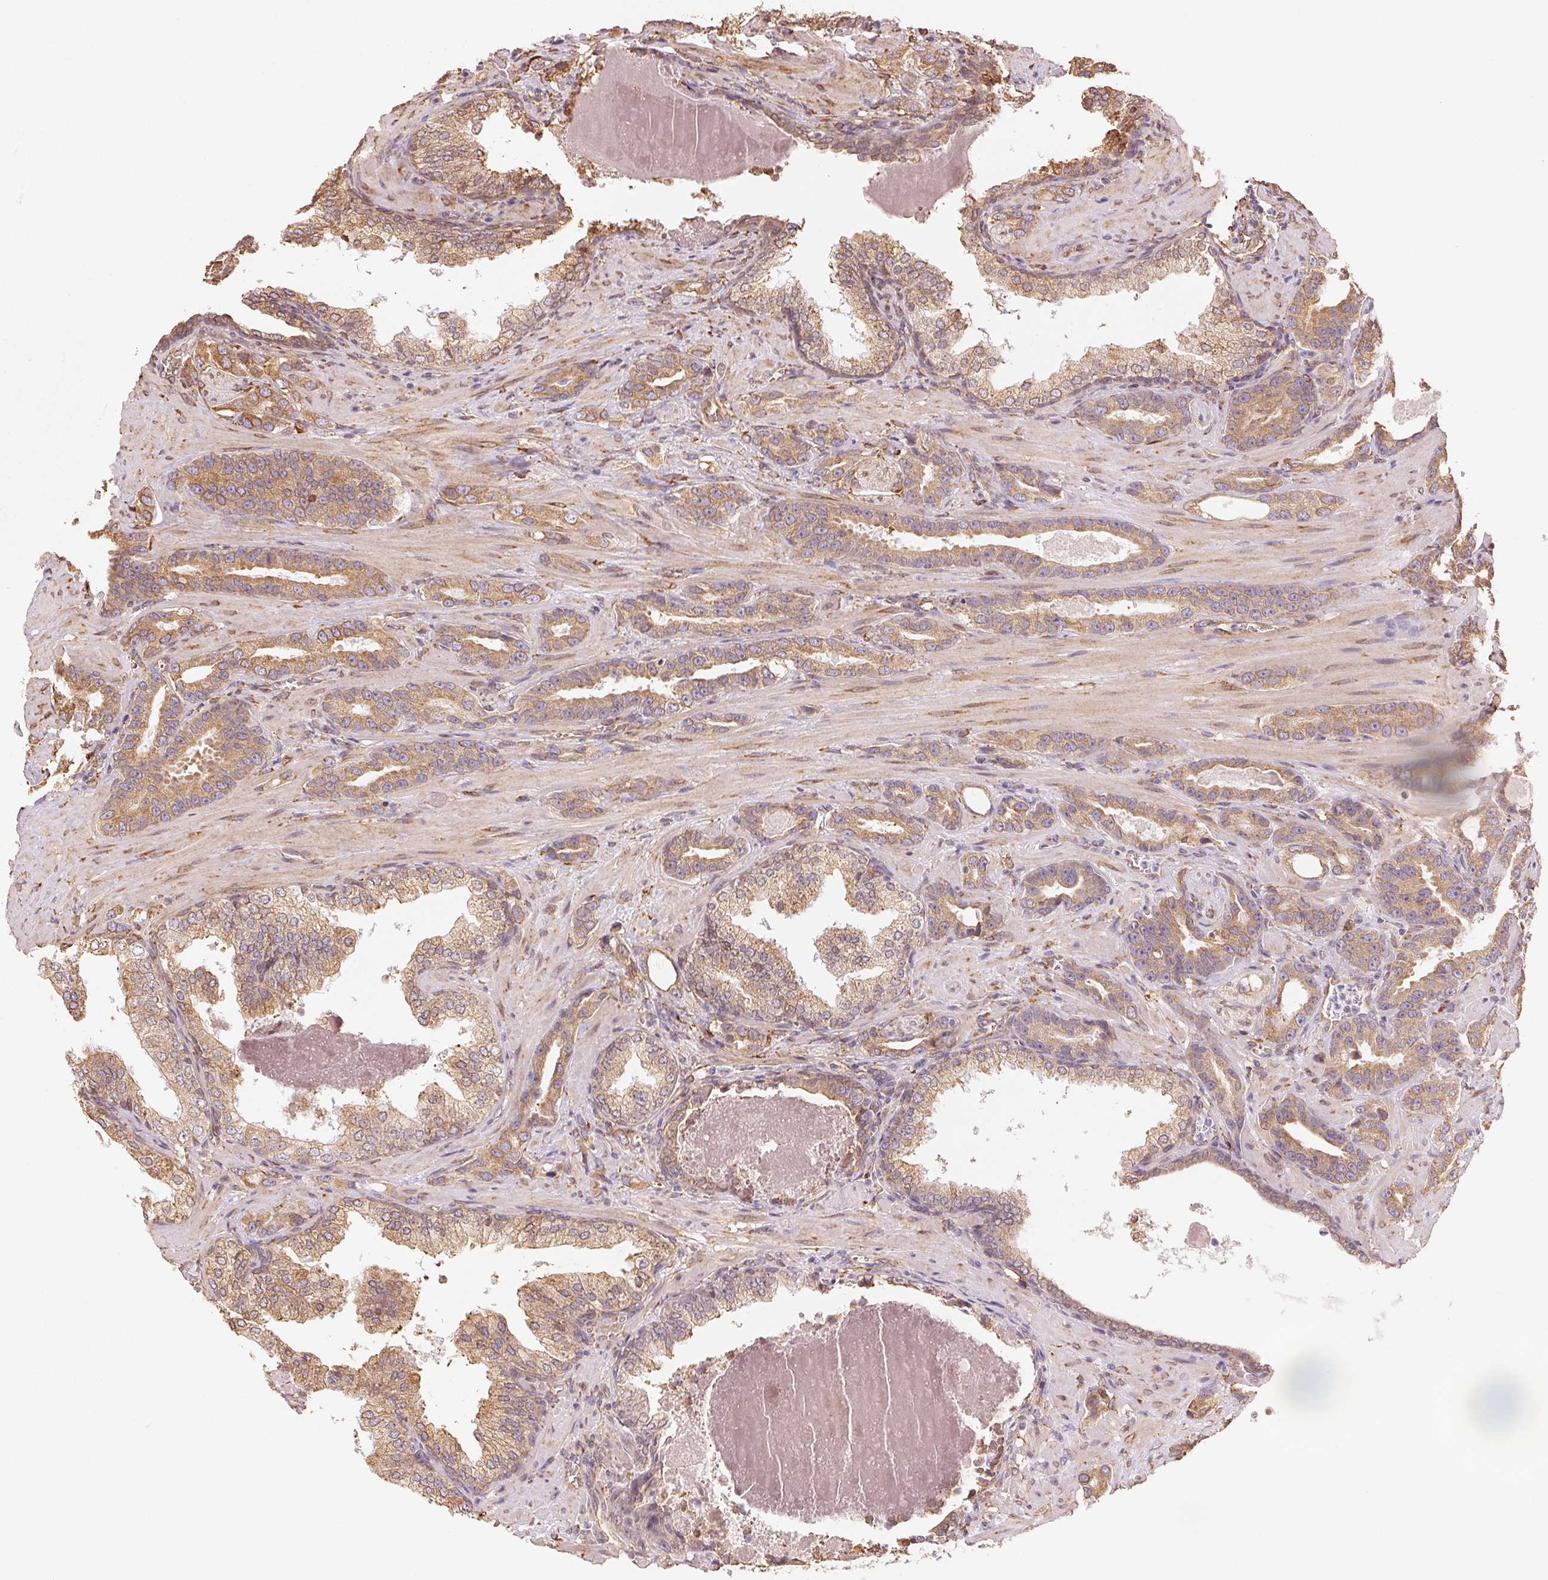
{"staining": {"intensity": "moderate", "quantity": ">75%", "location": "cytoplasmic/membranous"}, "tissue": "prostate cancer", "cell_type": "Tumor cells", "image_type": "cancer", "snomed": [{"axis": "morphology", "description": "Adenocarcinoma, High grade"}, {"axis": "topography", "description": "Prostate"}], "caption": "Immunohistochemistry (IHC) micrograph of prostate cancer stained for a protein (brown), which exhibits medium levels of moderate cytoplasmic/membranous positivity in about >75% of tumor cells.", "gene": "RCN3", "patient": {"sex": "male", "age": 65}}